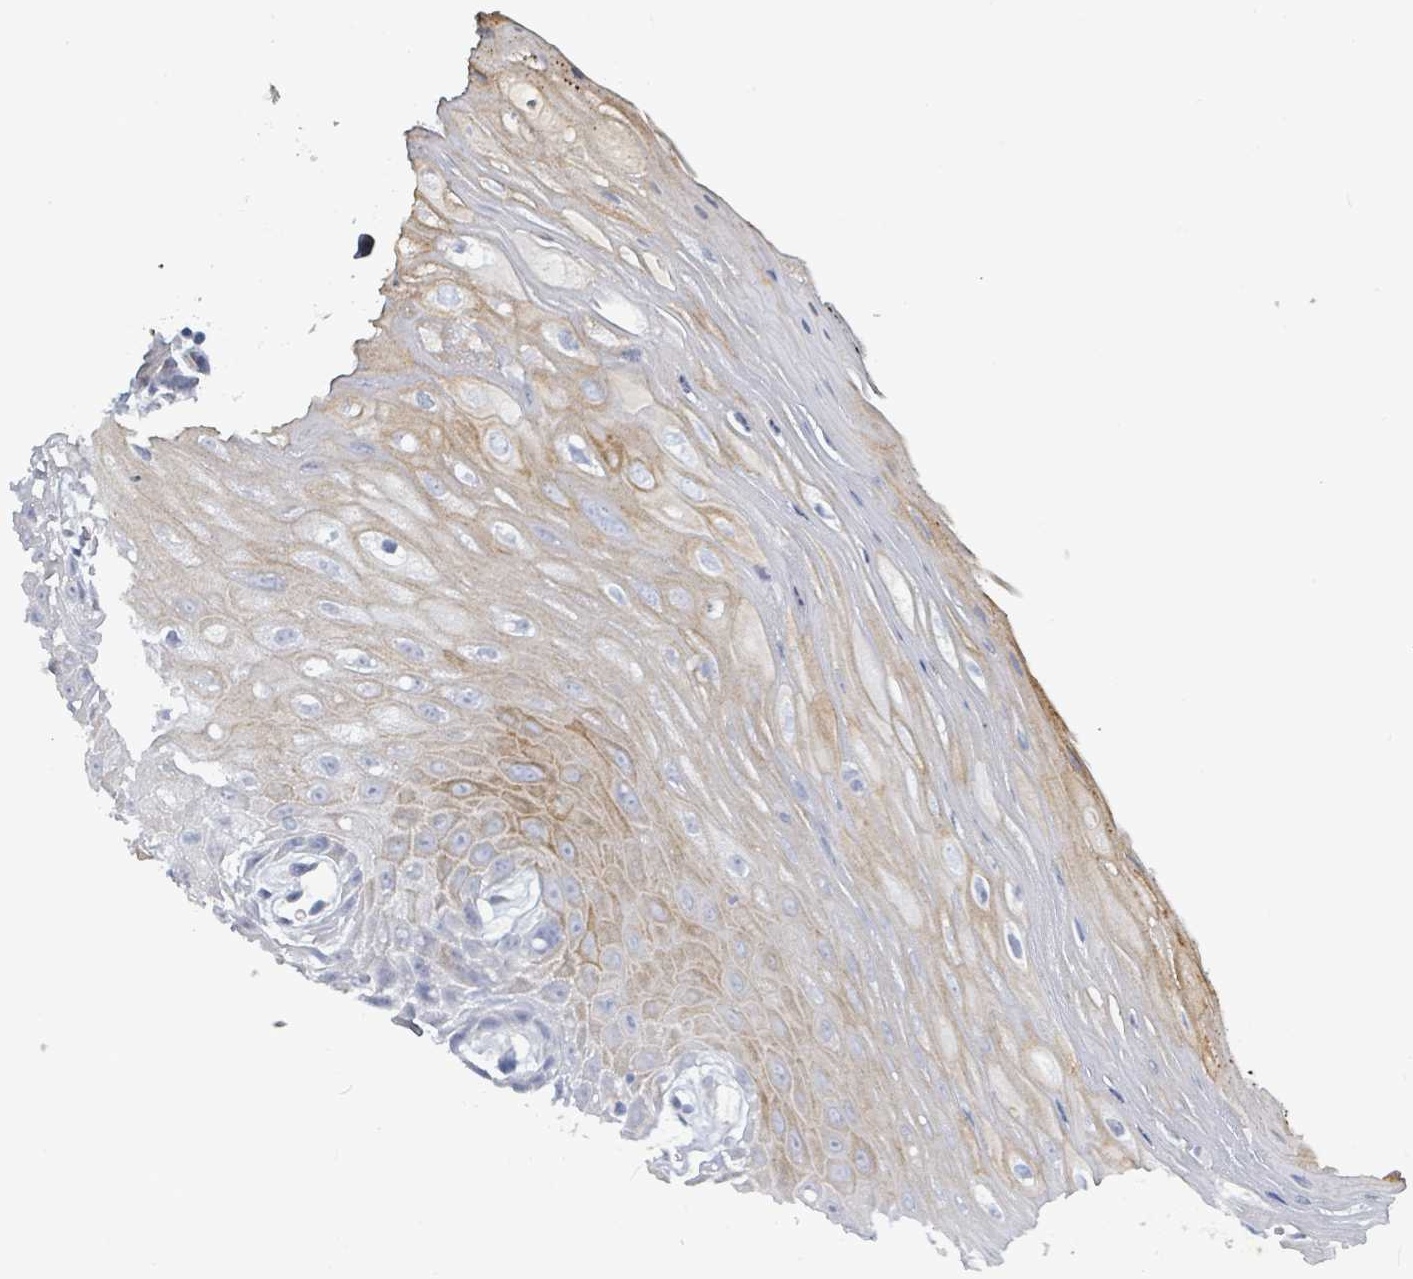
{"staining": {"intensity": "moderate", "quantity": "<25%", "location": "cytoplasmic/membranous"}, "tissue": "oral mucosa", "cell_type": "Squamous epithelial cells", "image_type": "normal", "snomed": [{"axis": "morphology", "description": "Normal tissue, NOS"}, {"axis": "topography", "description": "Oral tissue"}, {"axis": "topography", "description": "Tounge, NOS"}], "caption": "A low amount of moderate cytoplasmic/membranous staining is present in about <25% of squamous epithelial cells in normal oral mucosa. (Stains: DAB in brown, nuclei in blue, Microscopy: brightfield microscopy at high magnification).", "gene": "RAB33B", "patient": {"sex": "female", "age": 59}}